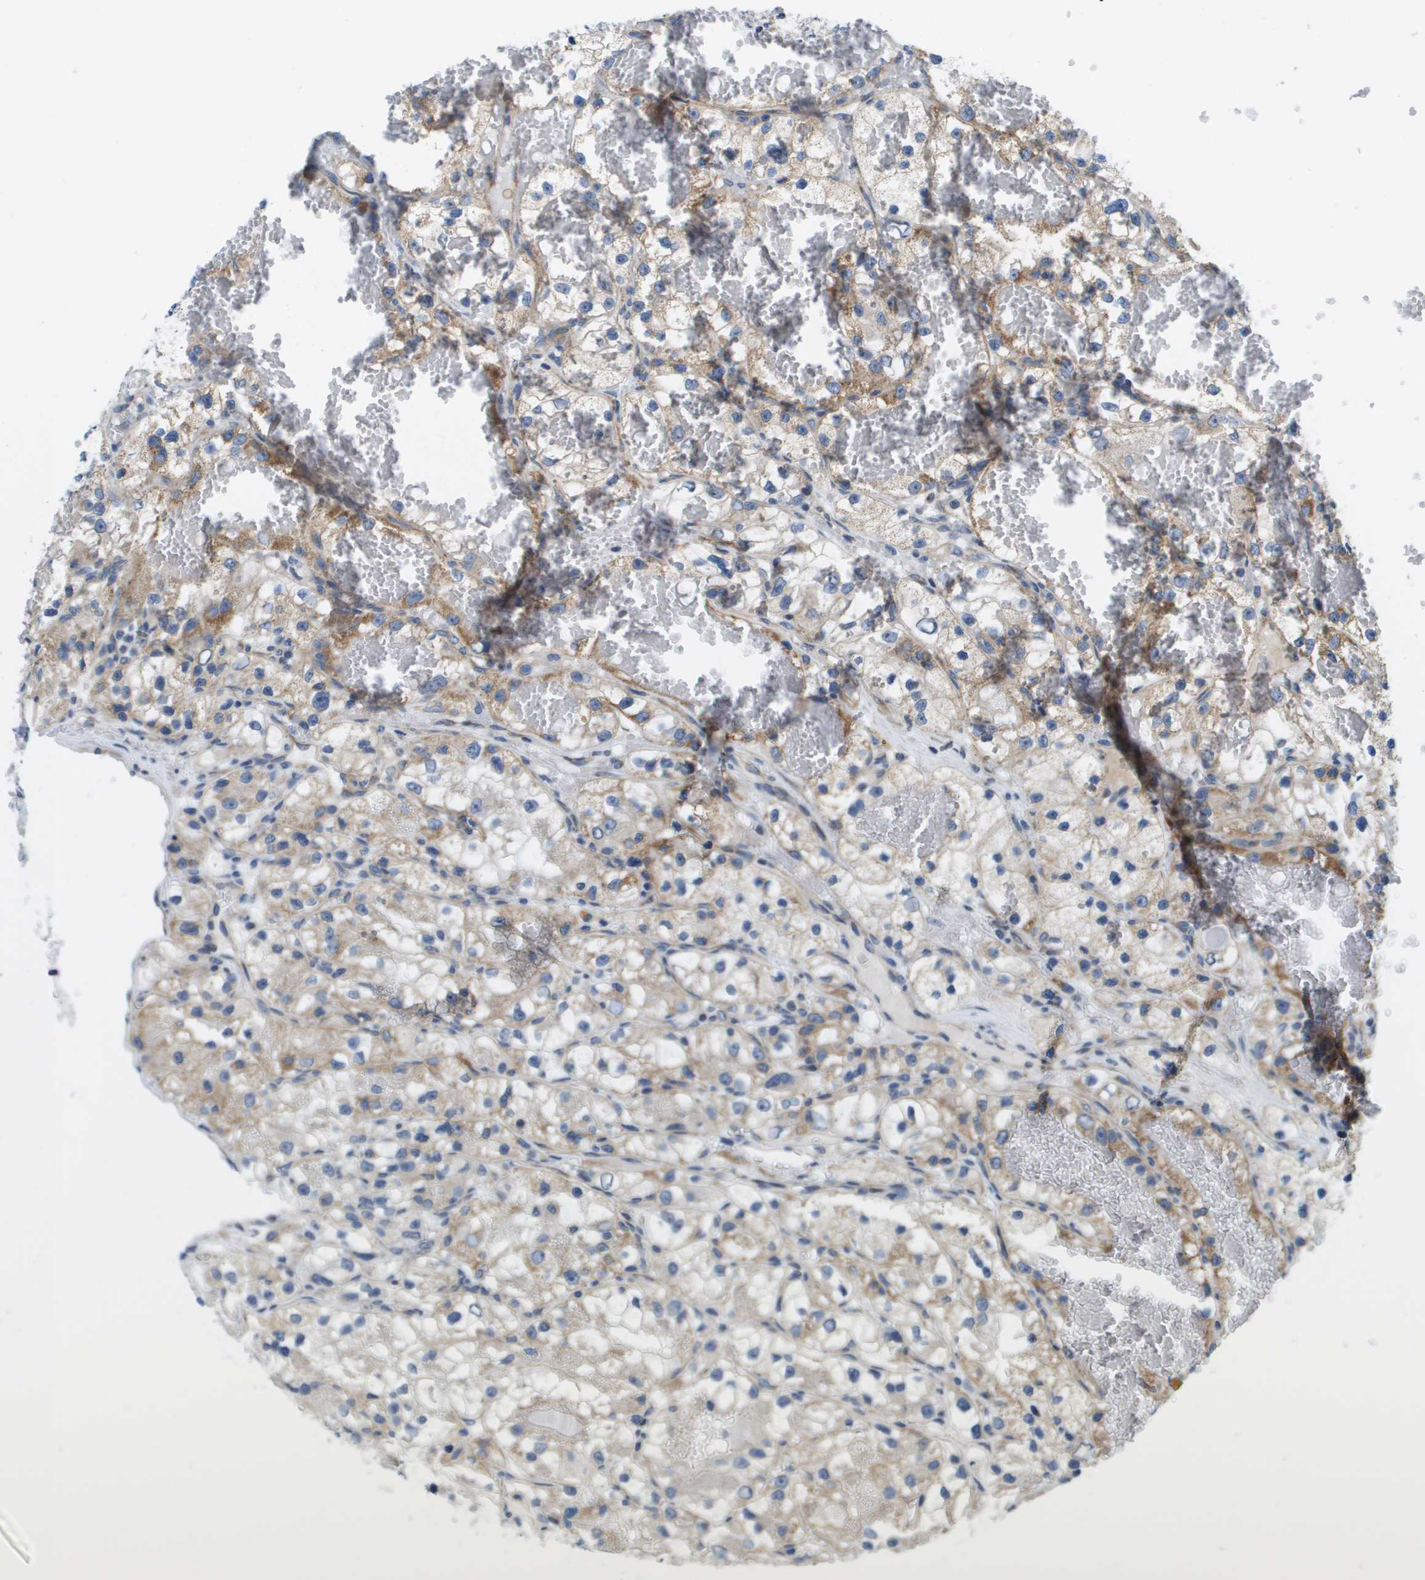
{"staining": {"intensity": "moderate", "quantity": "<25%", "location": "cytoplasmic/membranous"}, "tissue": "renal cancer", "cell_type": "Tumor cells", "image_type": "cancer", "snomed": [{"axis": "morphology", "description": "Adenocarcinoma, NOS"}, {"axis": "topography", "description": "Kidney"}], "caption": "An image showing moderate cytoplasmic/membranous positivity in about <25% of tumor cells in adenocarcinoma (renal), as visualized by brown immunohistochemical staining.", "gene": "KRT23", "patient": {"sex": "female", "age": 57}}